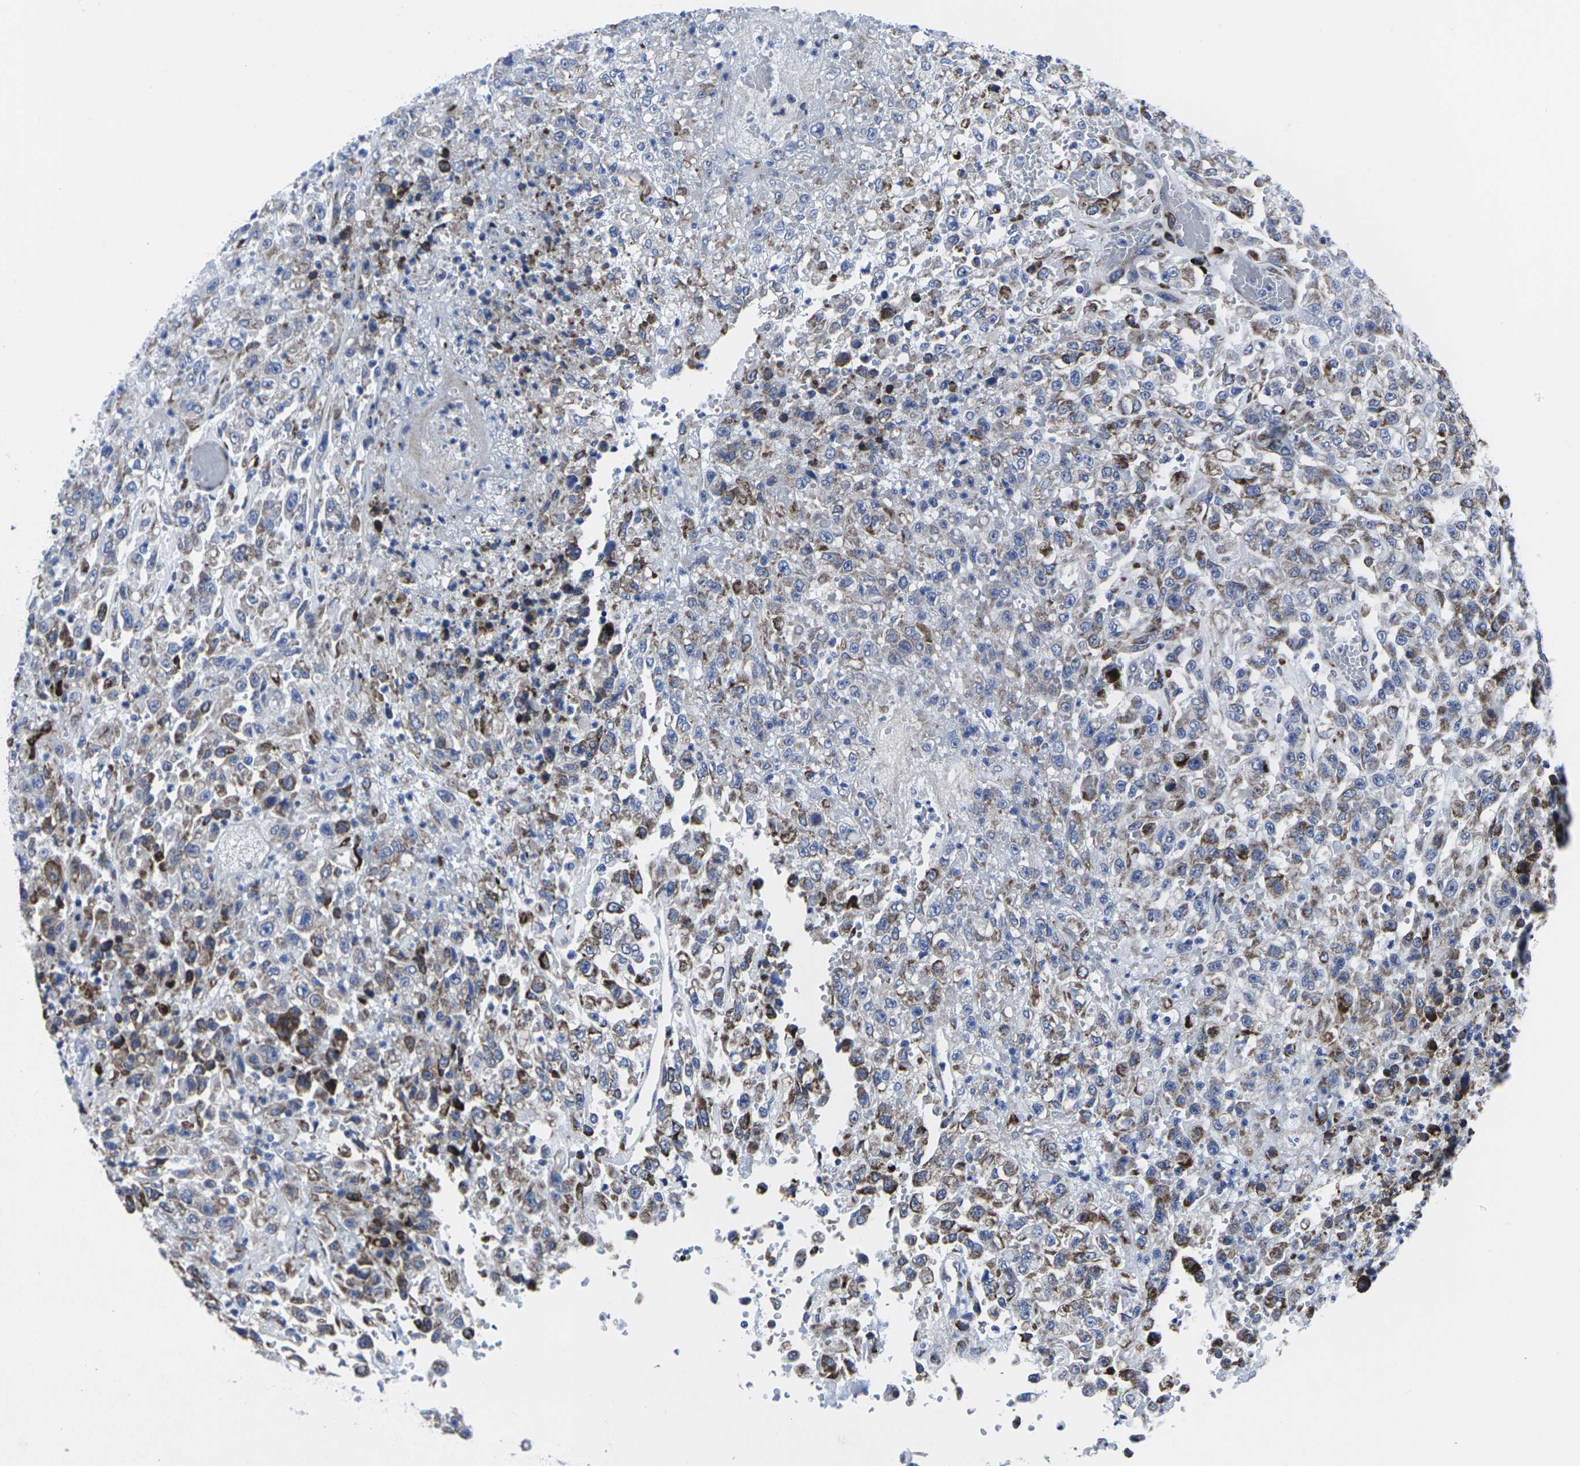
{"staining": {"intensity": "moderate", "quantity": ">75%", "location": "cytoplasmic/membranous"}, "tissue": "urothelial cancer", "cell_type": "Tumor cells", "image_type": "cancer", "snomed": [{"axis": "morphology", "description": "Urothelial carcinoma, High grade"}, {"axis": "topography", "description": "Urinary bladder"}], "caption": "Immunohistochemistry (IHC) (DAB (3,3'-diaminobenzidine)) staining of human high-grade urothelial carcinoma exhibits moderate cytoplasmic/membranous protein staining in about >75% of tumor cells.", "gene": "RPN1", "patient": {"sex": "male", "age": 46}}